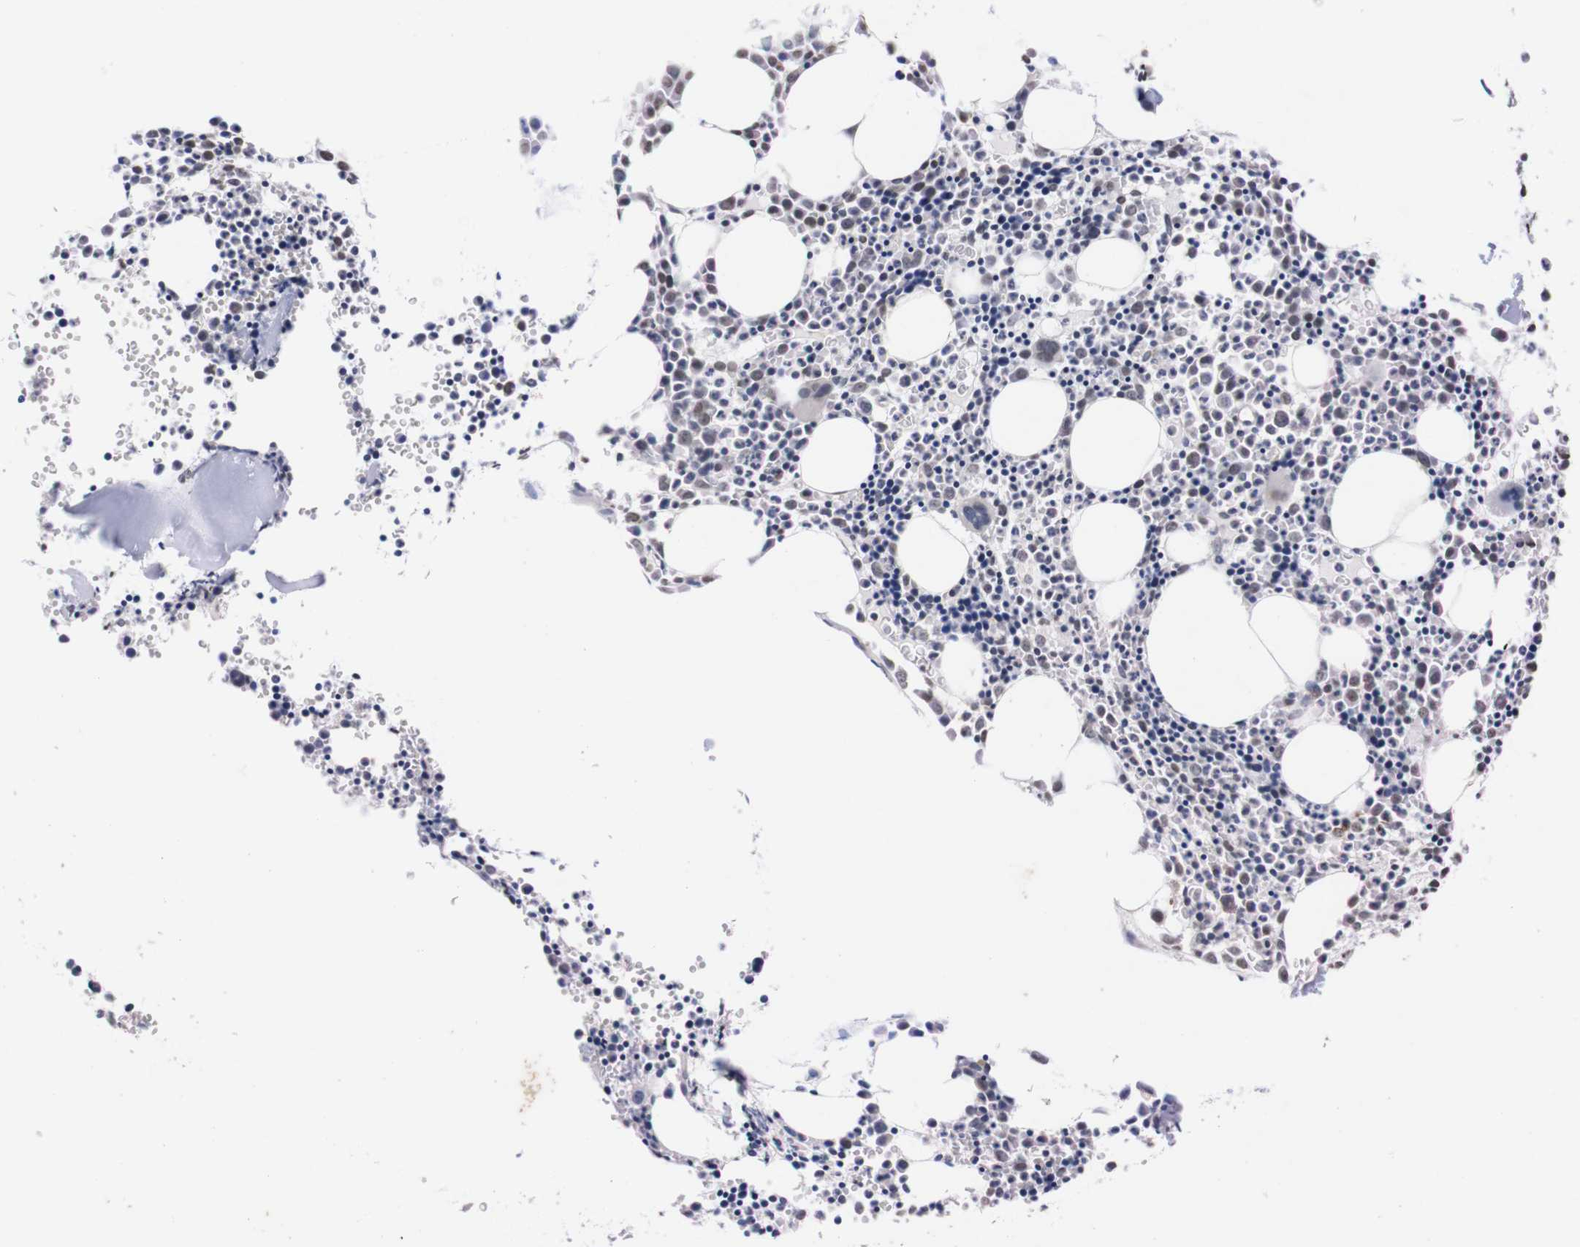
{"staining": {"intensity": "weak", "quantity": "<25%", "location": "nuclear"}, "tissue": "bone marrow", "cell_type": "Hematopoietic cells", "image_type": "normal", "snomed": [{"axis": "morphology", "description": "Normal tissue, NOS"}, {"axis": "morphology", "description": "Inflammation, NOS"}, {"axis": "topography", "description": "Bone marrow"}], "caption": "High magnification brightfield microscopy of benign bone marrow stained with DAB (3,3'-diaminobenzidine) (brown) and counterstained with hematoxylin (blue): hematopoietic cells show no significant positivity. (Brightfield microscopy of DAB (3,3'-diaminobenzidine) immunohistochemistry (IHC) at high magnification).", "gene": "TNFRSF21", "patient": {"sex": "female", "age": 17}}